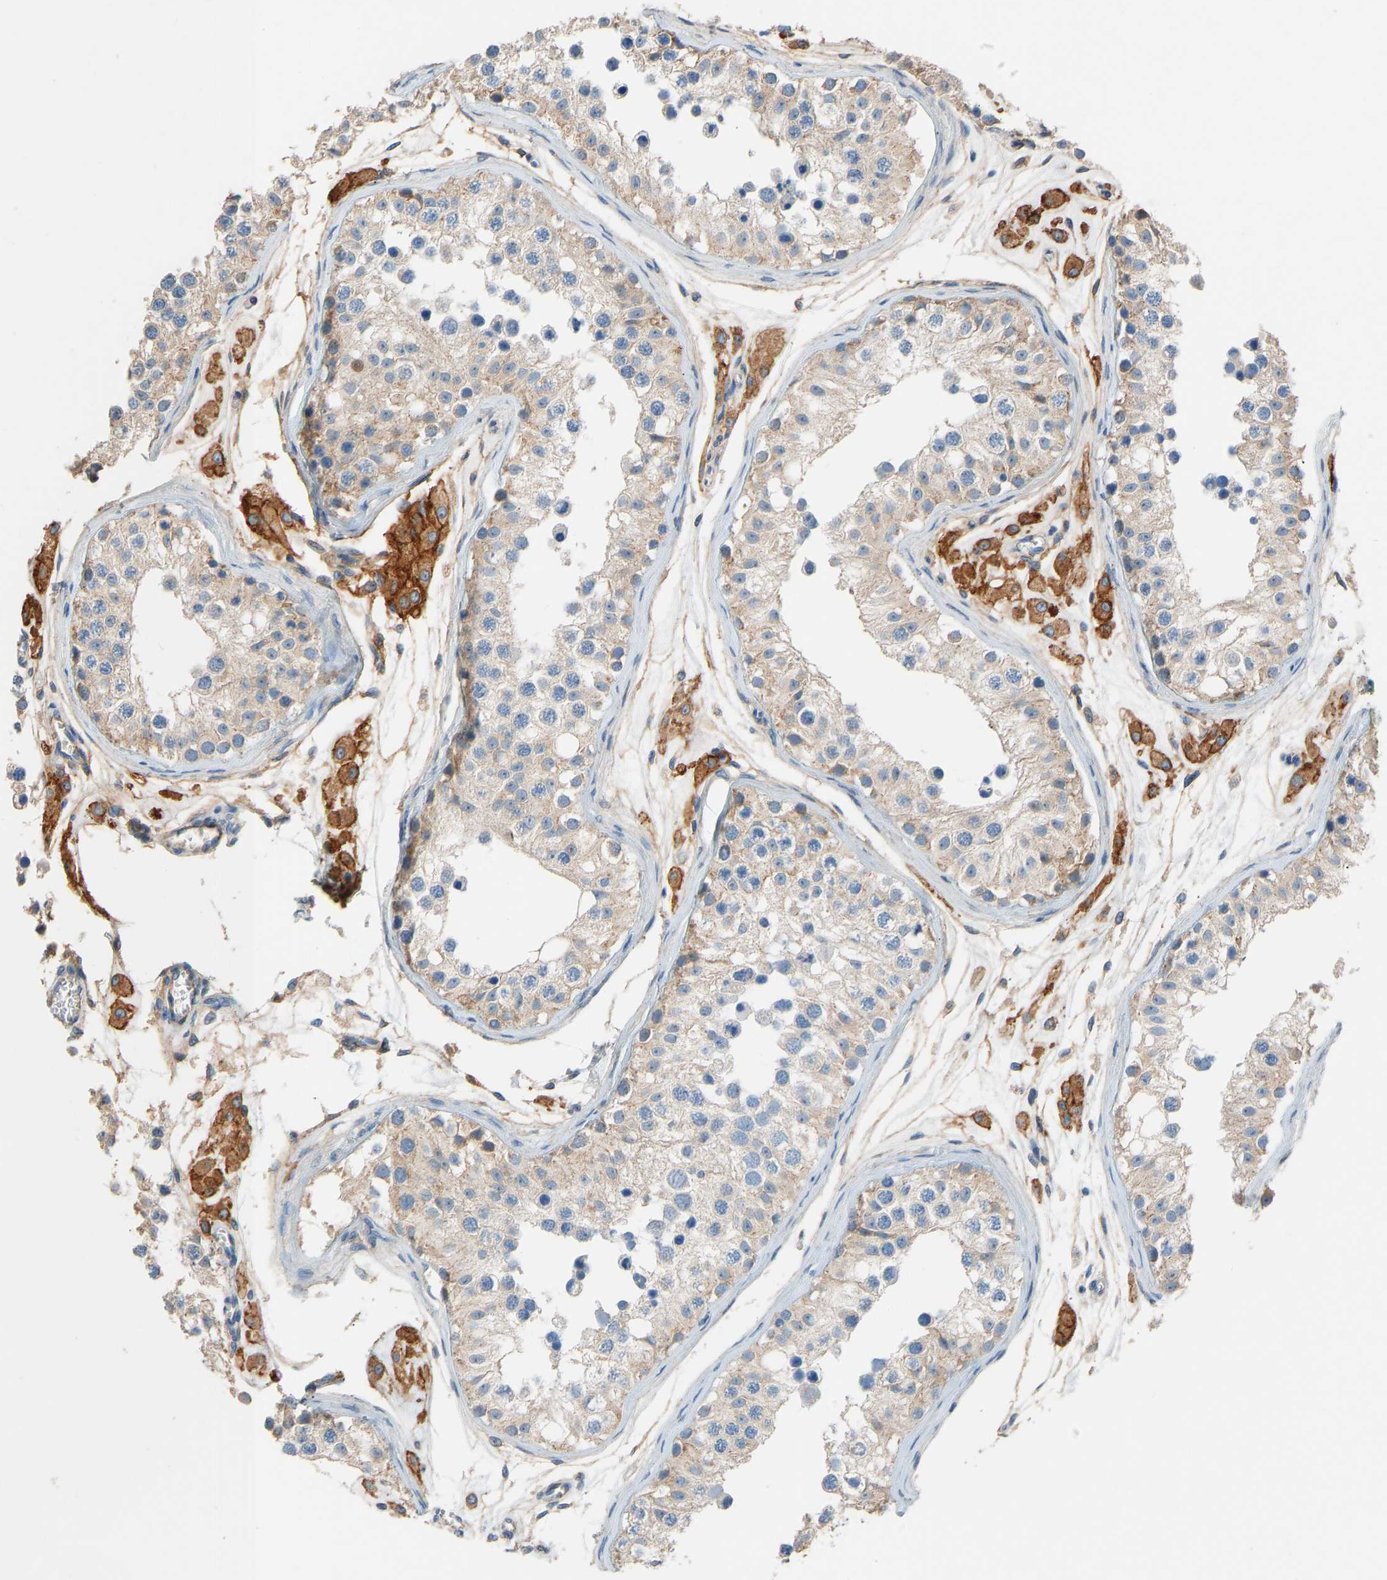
{"staining": {"intensity": "weak", "quantity": "<25%", "location": "cytoplasmic/membranous"}, "tissue": "testis", "cell_type": "Cells in seminiferous ducts", "image_type": "normal", "snomed": [{"axis": "morphology", "description": "Normal tissue, NOS"}, {"axis": "morphology", "description": "Adenocarcinoma, metastatic, NOS"}, {"axis": "topography", "description": "Testis"}], "caption": "This is an immunohistochemistry histopathology image of unremarkable testis. There is no staining in cells in seminiferous ducts.", "gene": "TGFBR3", "patient": {"sex": "male", "age": 26}}